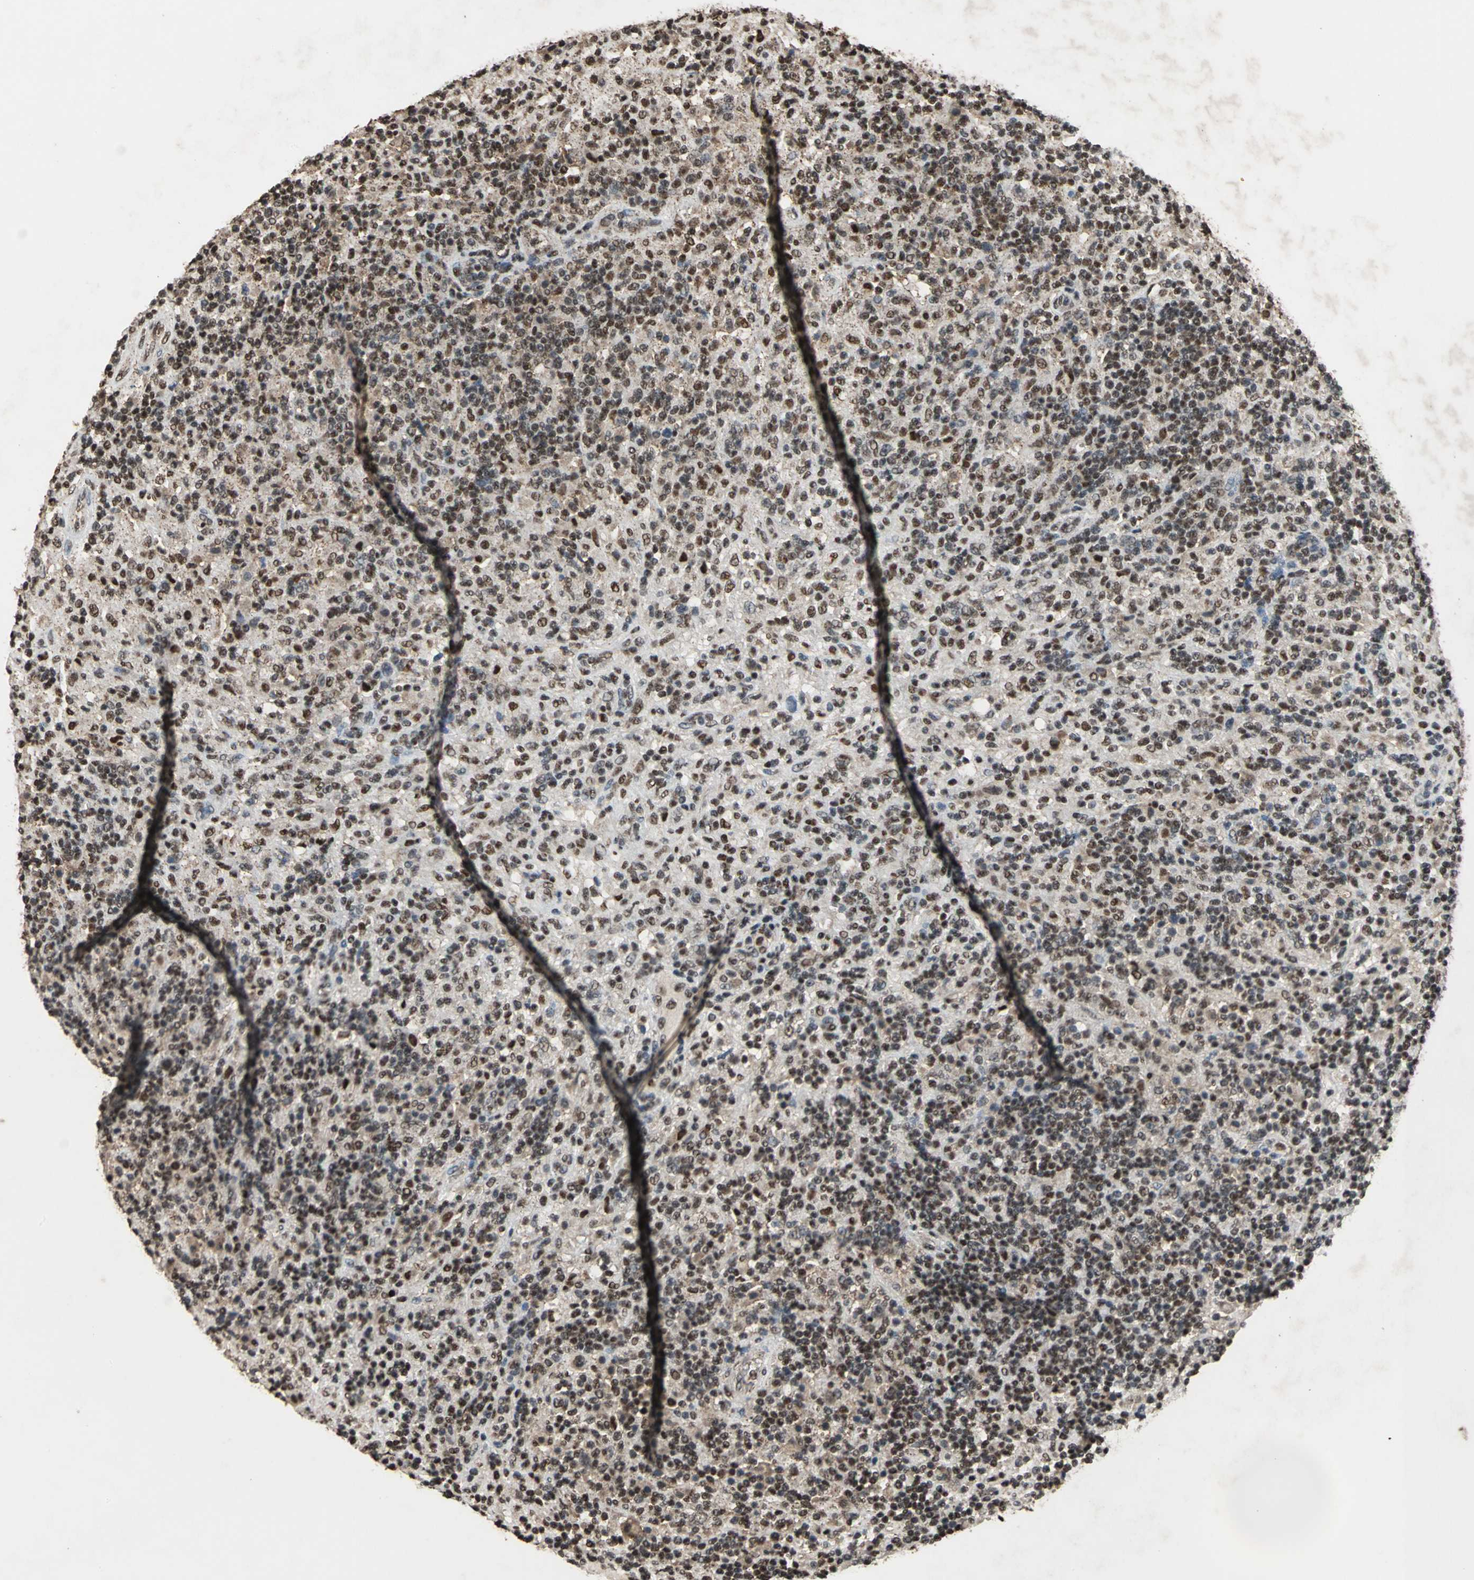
{"staining": {"intensity": "moderate", "quantity": ">75%", "location": "nuclear"}, "tissue": "lymphoma", "cell_type": "Tumor cells", "image_type": "cancer", "snomed": [{"axis": "morphology", "description": "Hodgkin's disease, NOS"}, {"axis": "topography", "description": "Lymph node"}], "caption": "Brown immunohistochemical staining in human Hodgkin's disease demonstrates moderate nuclear staining in approximately >75% of tumor cells. The staining is performed using DAB (3,3'-diaminobenzidine) brown chromogen to label protein expression. The nuclei are counter-stained blue using hematoxylin.", "gene": "ANP32A", "patient": {"sex": "male", "age": 70}}